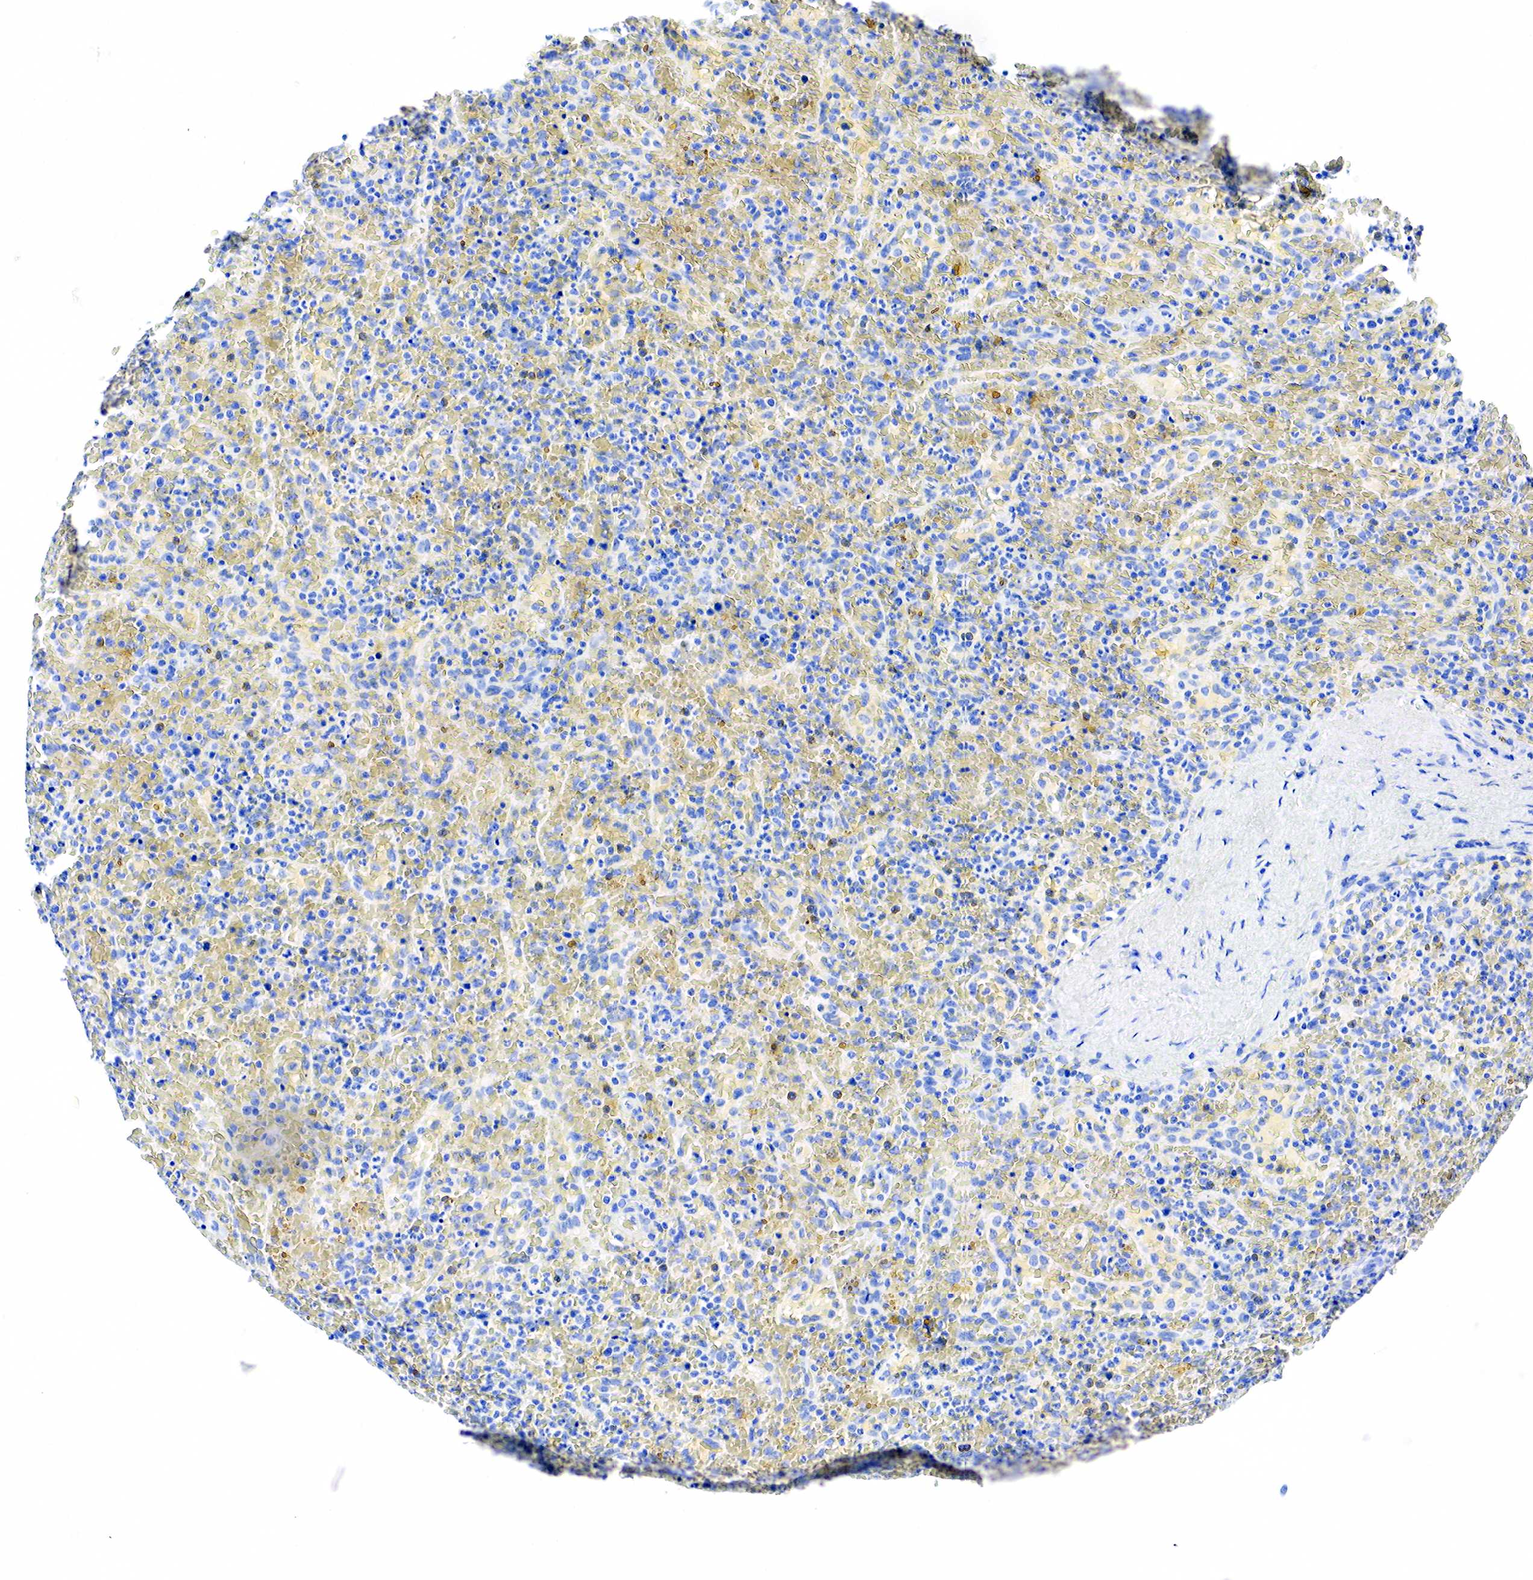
{"staining": {"intensity": "negative", "quantity": "none", "location": "none"}, "tissue": "lymphoma", "cell_type": "Tumor cells", "image_type": "cancer", "snomed": [{"axis": "morphology", "description": "Malignant lymphoma, non-Hodgkin's type, High grade"}, {"axis": "topography", "description": "Spleen"}, {"axis": "topography", "description": "Lymph node"}], "caption": "IHC image of neoplastic tissue: lymphoma stained with DAB (3,3'-diaminobenzidine) displays no significant protein positivity in tumor cells.", "gene": "KRT7", "patient": {"sex": "female", "age": 70}}